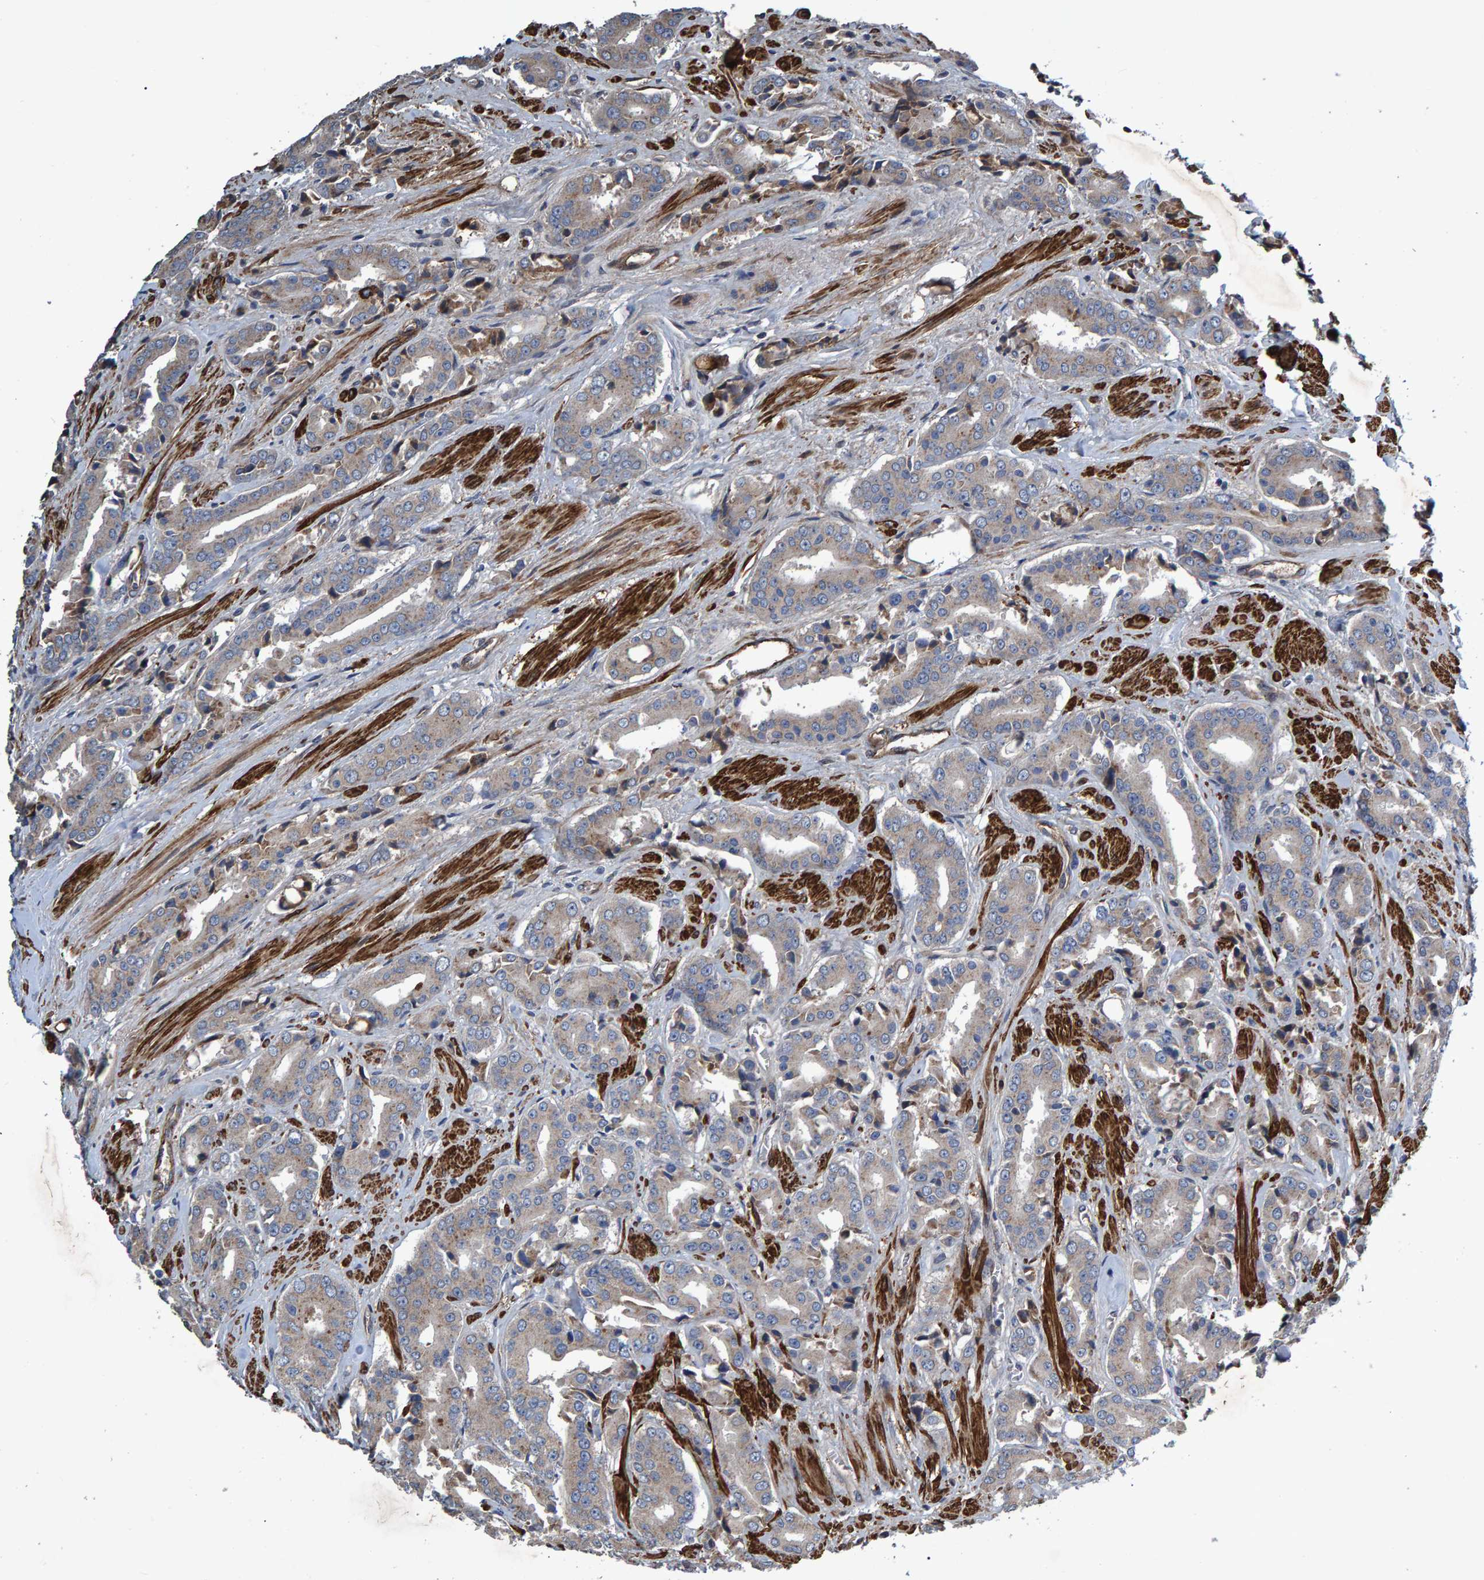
{"staining": {"intensity": "weak", "quantity": "25%-75%", "location": "cytoplasmic/membranous"}, "tissue": "prostate cancer", "cell_type": "Tumor cells", "image_type": "cancer", "snomed": [{"axis": "morphology", "description": "Adenocarcinoma, High grade"}, {"axis": "topography", "description": "Prostate"}], "caption": "A brown stain labels weak cytoplasmic/membranous staining of a protein in prostate adenocarcinoma (high-grade) tumor cells.", "gene": "SLIT2", "patient": {"sex": "male", "age": 71}}